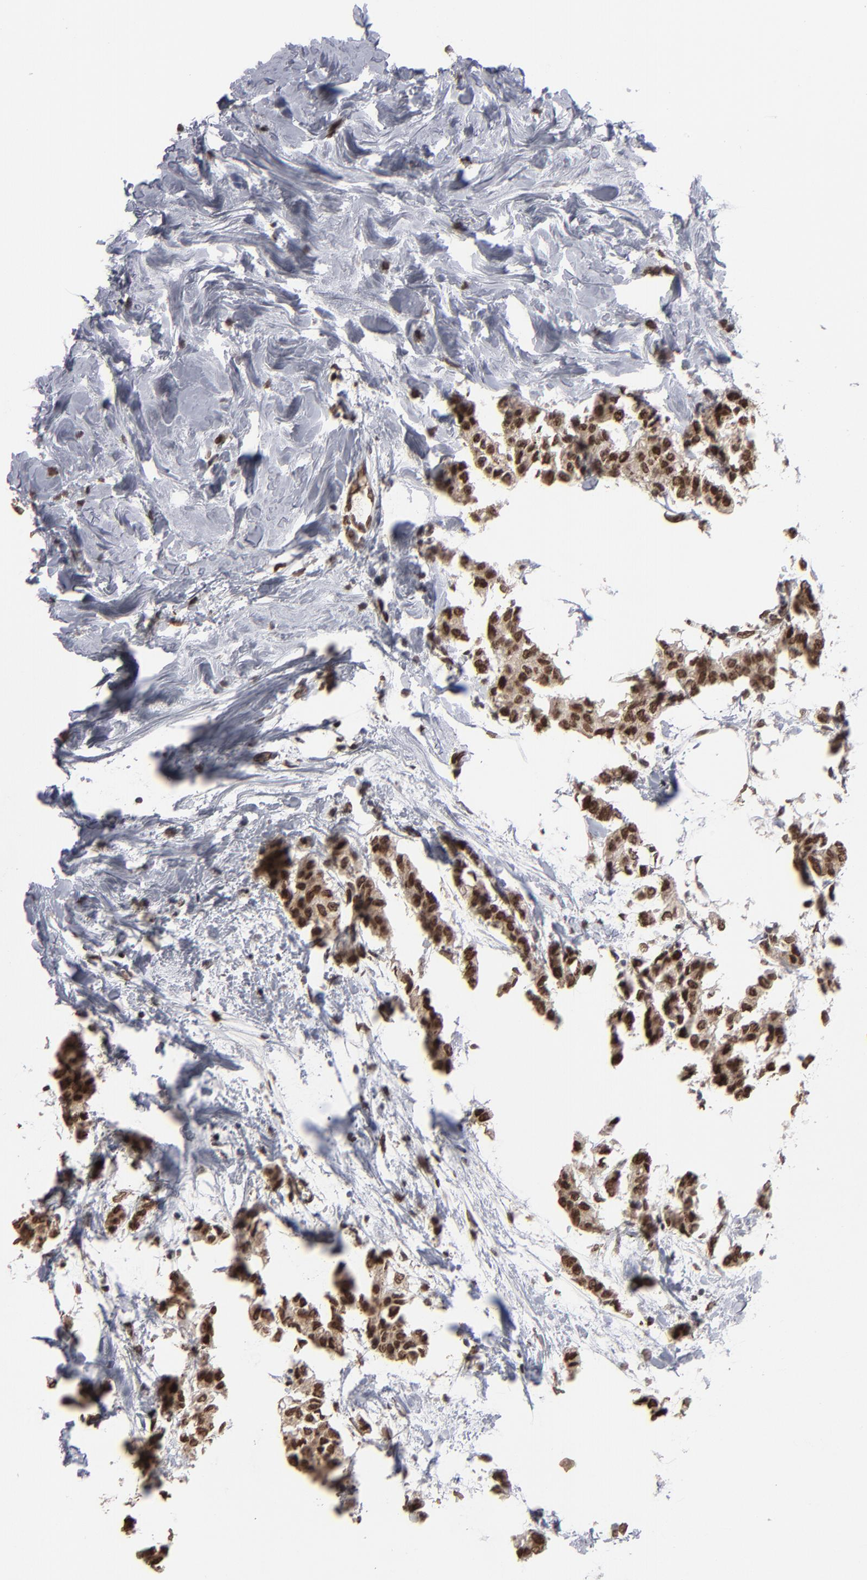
{"staining": {"intensity": "strong", "quantity": ">75%", "location": "nuclear"}, "tissue": "breast cancer", "cell_type": "Tumor cells", "image_type": "cancer", "snomed": [{"axis": "morphology", "description": "Duct carcinoma"}, {"axis": "topography", "description": "Breast"}], "caption": "Intraductal carcinoma (breast) was stained to show a protein in brown. There is high levels of strong nuclear positivity in about >75% of tumor cells. The staining is performed using DAB brown chromogen to label protein expression. The nuclei are counter-stained blue using hematoxylin.", "gene": "BAZ1A", "patient": {"sex": "female", "age": 84}}